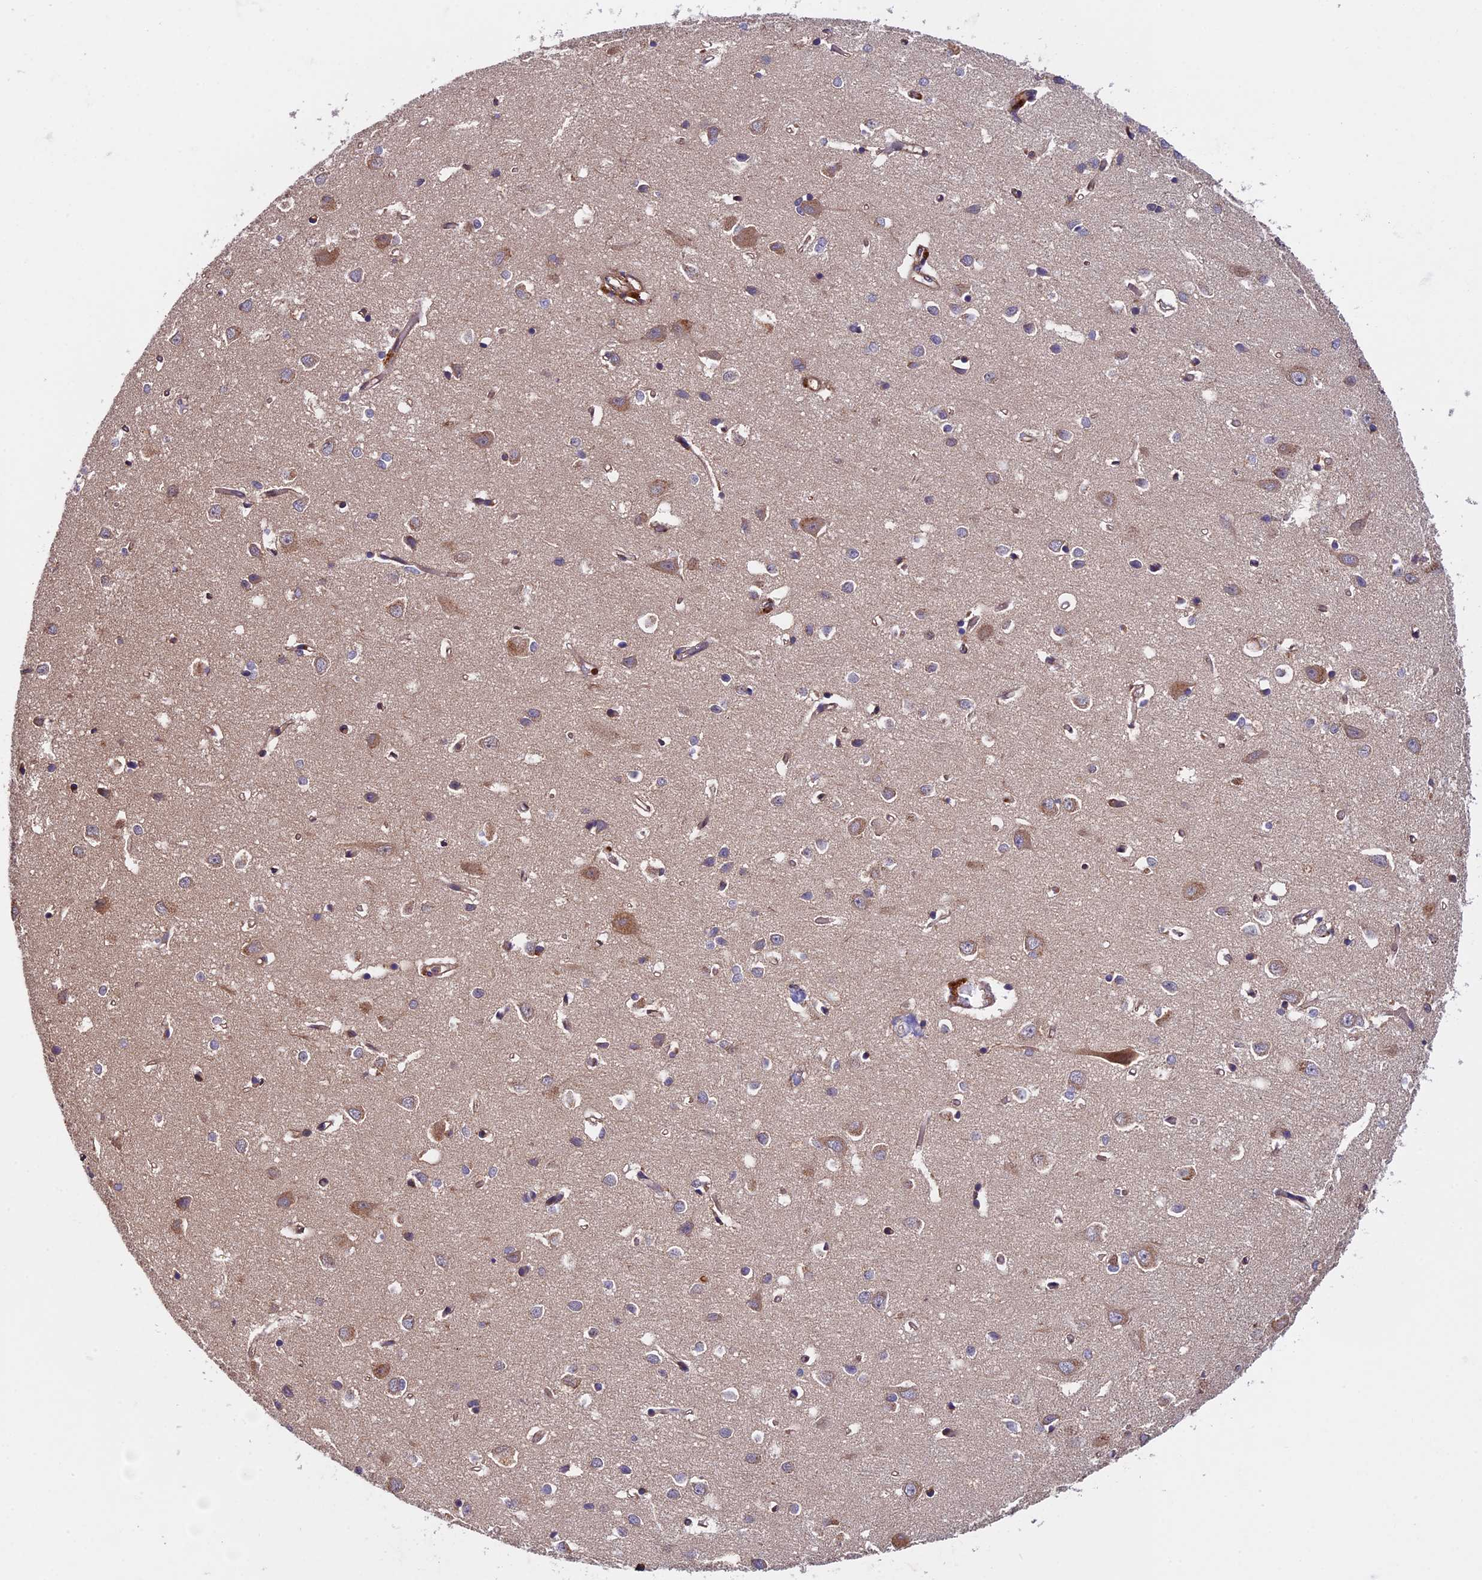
{"staining": {"intensity": "moderate", "quantity": ">75%", "location": "cytoplasmic/membranous"}, "tissue": "cerebral cortex", "cell_type": "Endothelial cells", "image_type": "normal", "snomed": [{"axis": "morphology", "description": "Normal tissue, NOS"}, {"axis": "topography", "description": "Cerebral cortex"}], "caption": "An image showing moderate cytoplasmic/membranous positivity in about >75% of endothelial cells in normal cerebral cortex, as visualized by brown immunohistochemical staining.", "gene": "SLC9A5", "patient": {"sex": "female", "age": 64}}